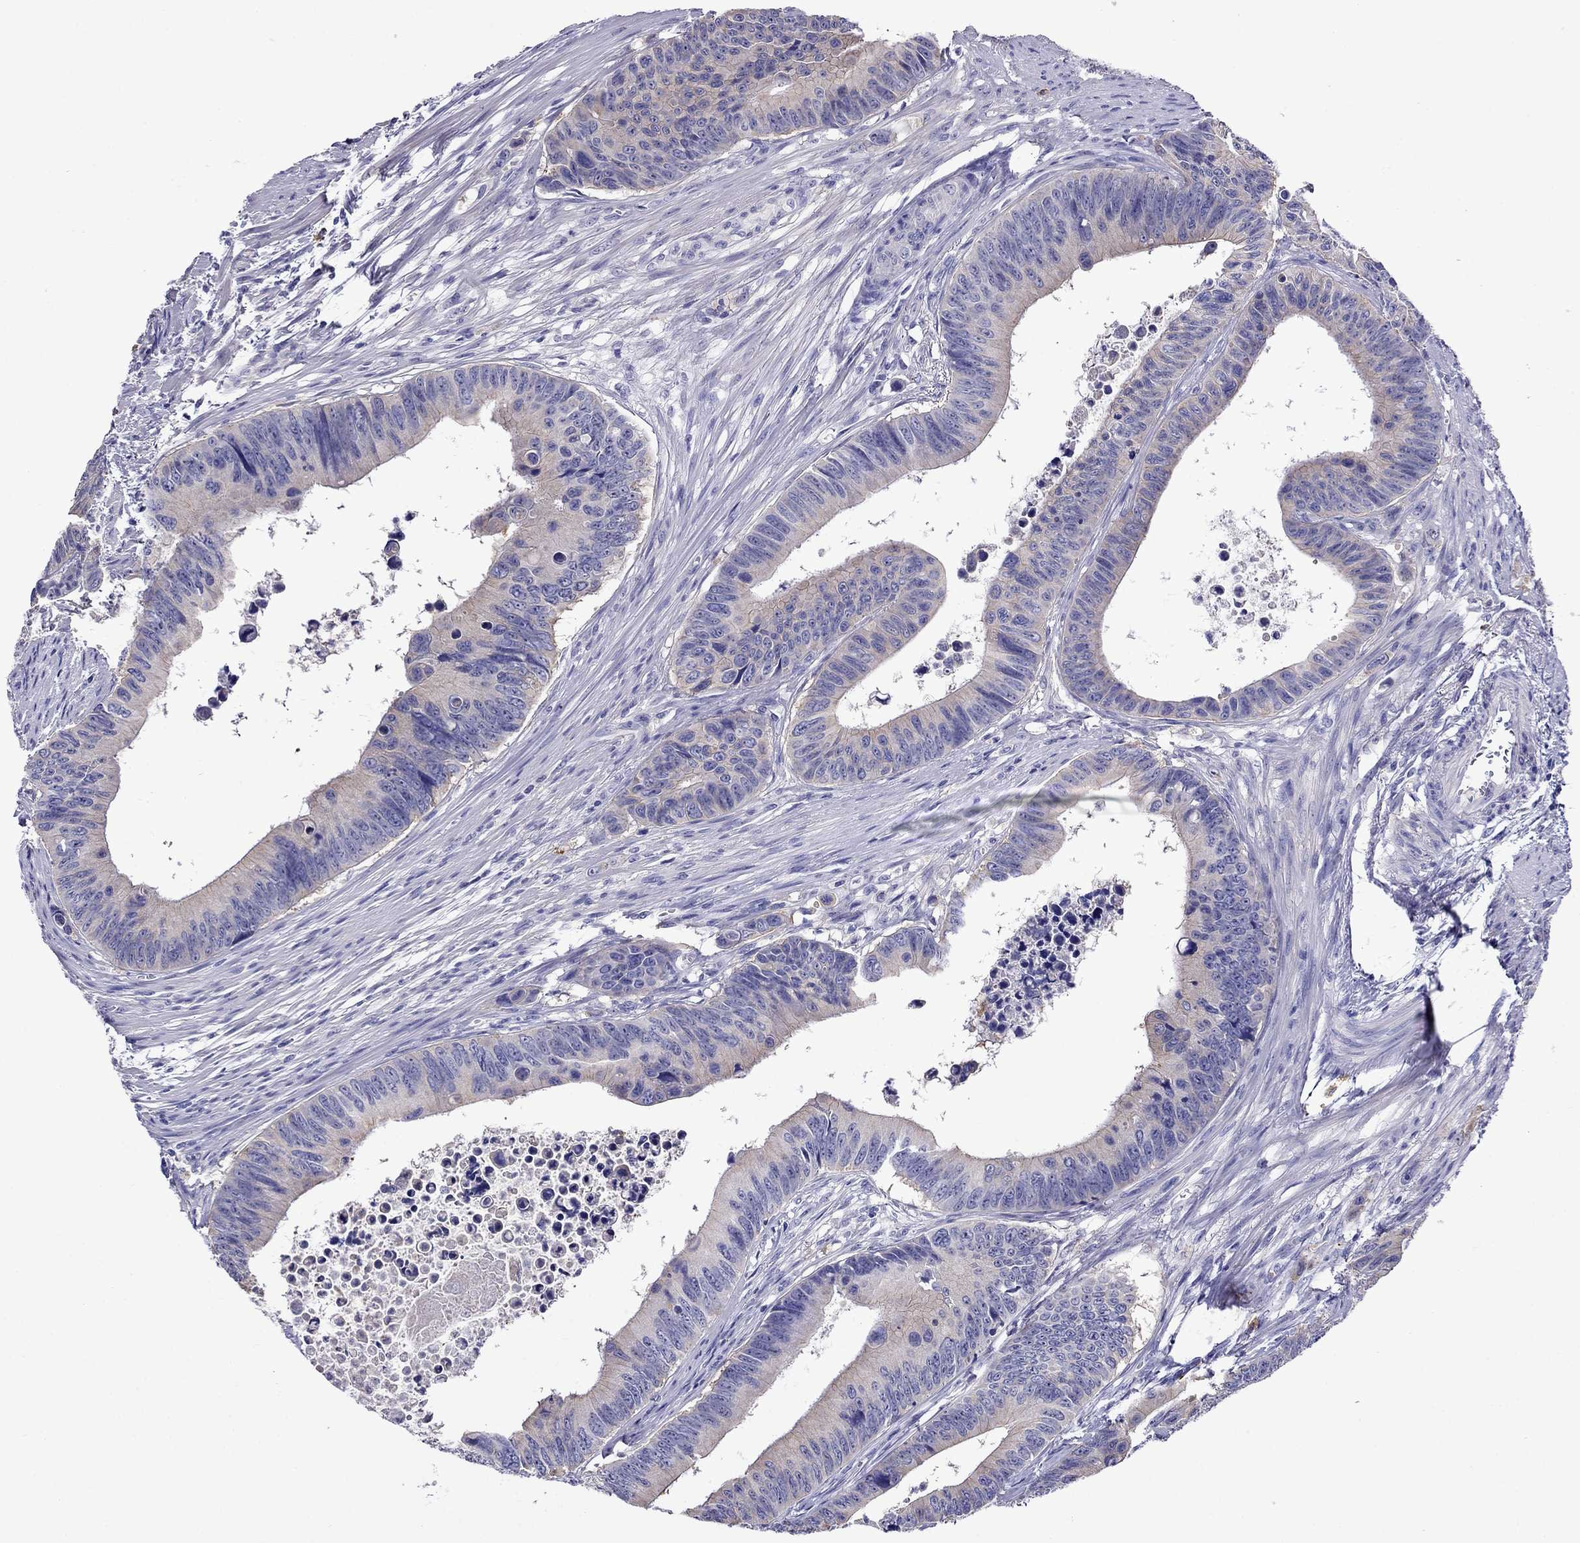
{"staining": {"intensity": "weak", "quantity": "25%-75%", "location": "cytoplasmic/membranous"}, "tissue": "colorectal cancer", "cell_type": "Tumor cells", "image_type": "cancer", "snomed": [{"axis": "morphology", "description": "Adenocarcinoma, NOS"}, {"axis": "topography", "description": "Colon"}], "caption": "Colorectal cancer (adenocarcinoma) stained with a protein marker demonstrates weak staining in tumor cells.", "gene": "SCG2", "patient": {"sex": "female", "age": 87}}